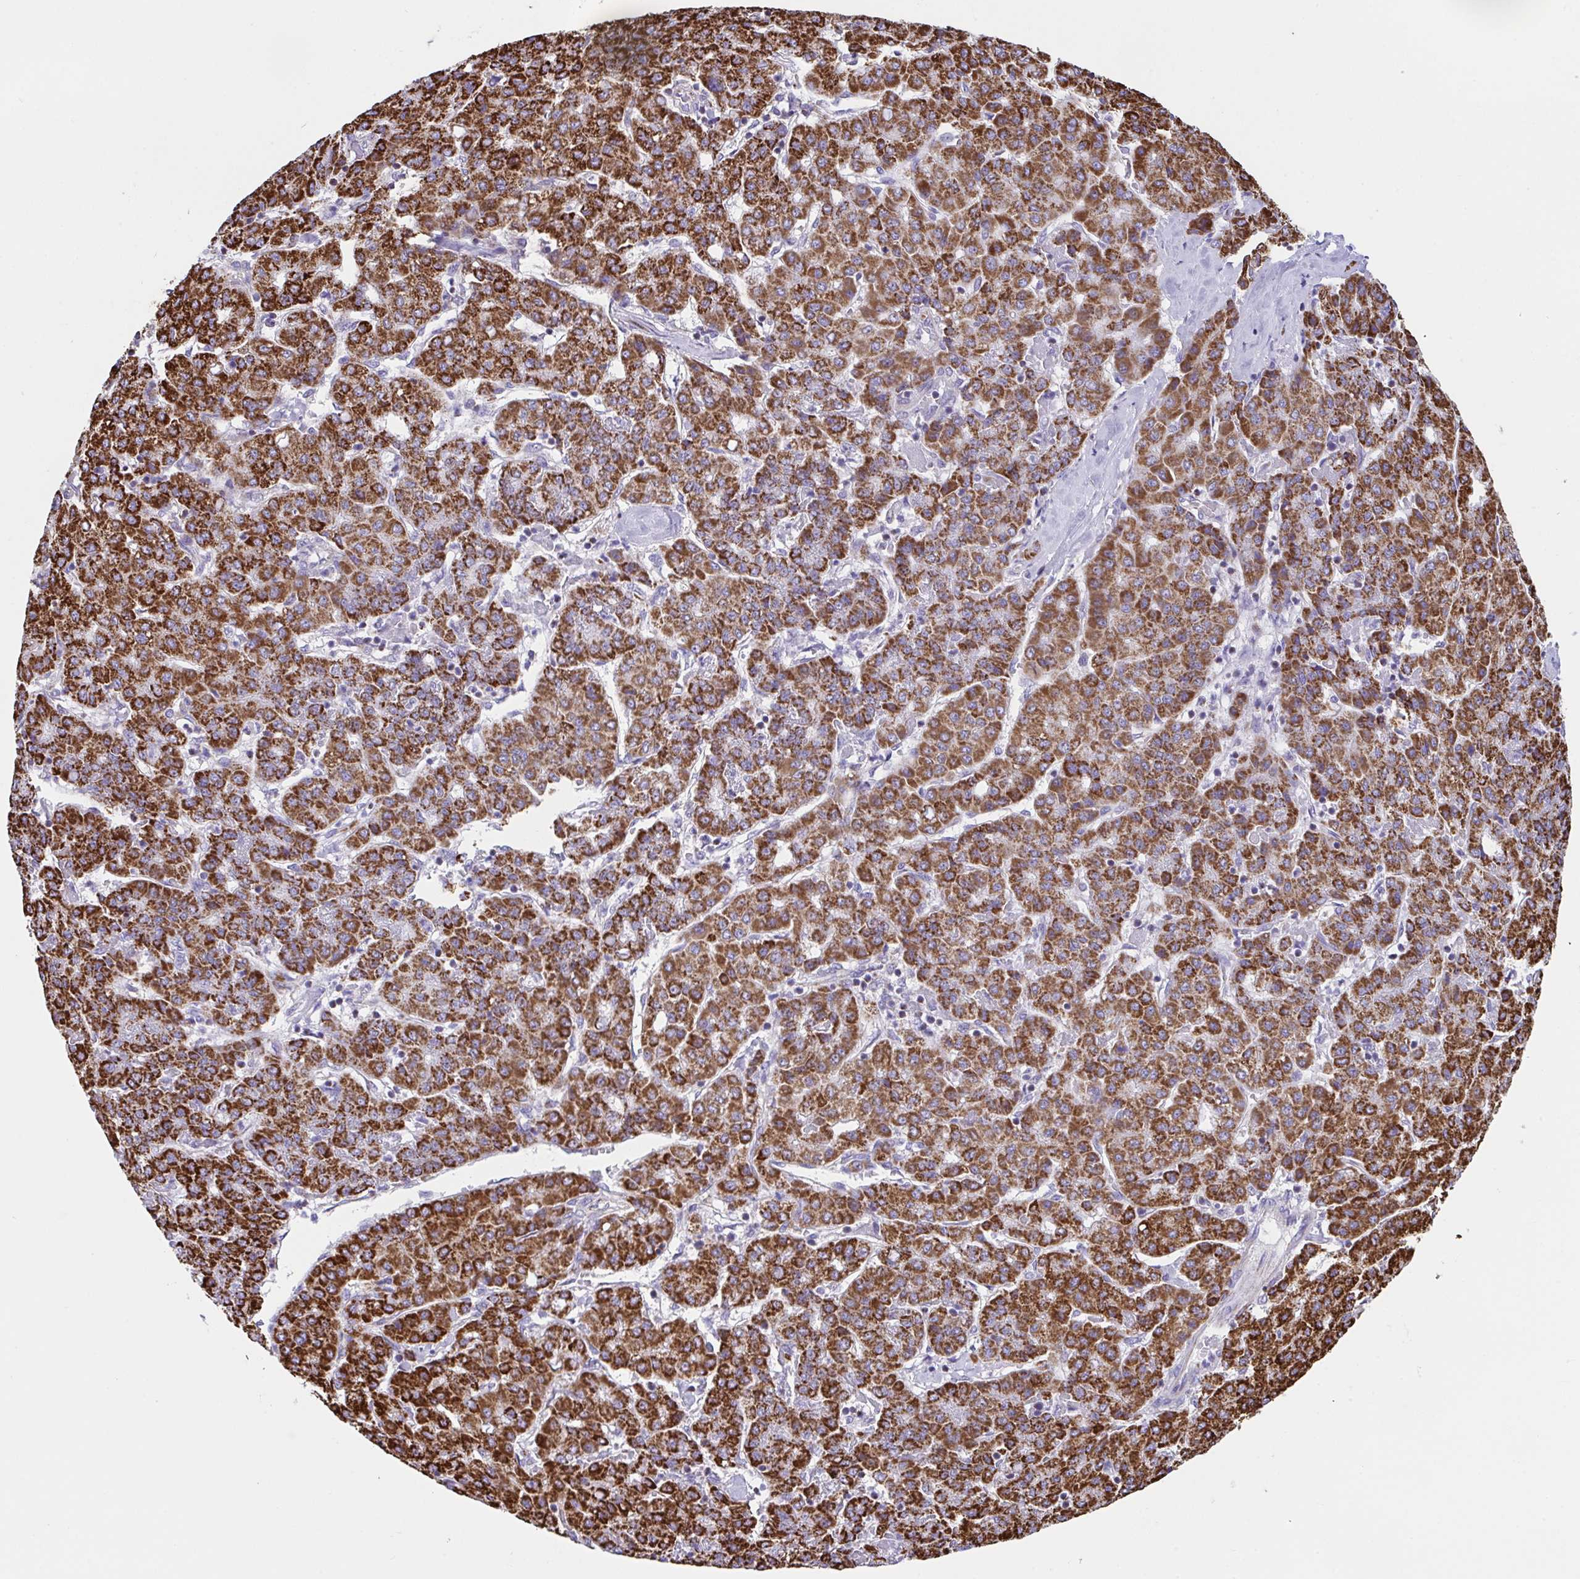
{"staining": {"intensity": "strong", "quantity": ">75%", "location": "cytoplasmic/membranous"}, "tissue": "liver cancer", "cell_type": "Tumor cells", "image_type": "cancer", "snomed": [{"axis": "morphology", "description": "Carcinoma, Hepatocellular, NOS"}, {"axis": "topography", "description": "Liver"}], "caption": "Human liver cancer stained for a protein (brown) shows strong cytoplasmic/membranous positive positivity in approximately >75% of tumor cells.", "gene": "PCMTD2", "patient": {"sex": "male", "age": 65}}